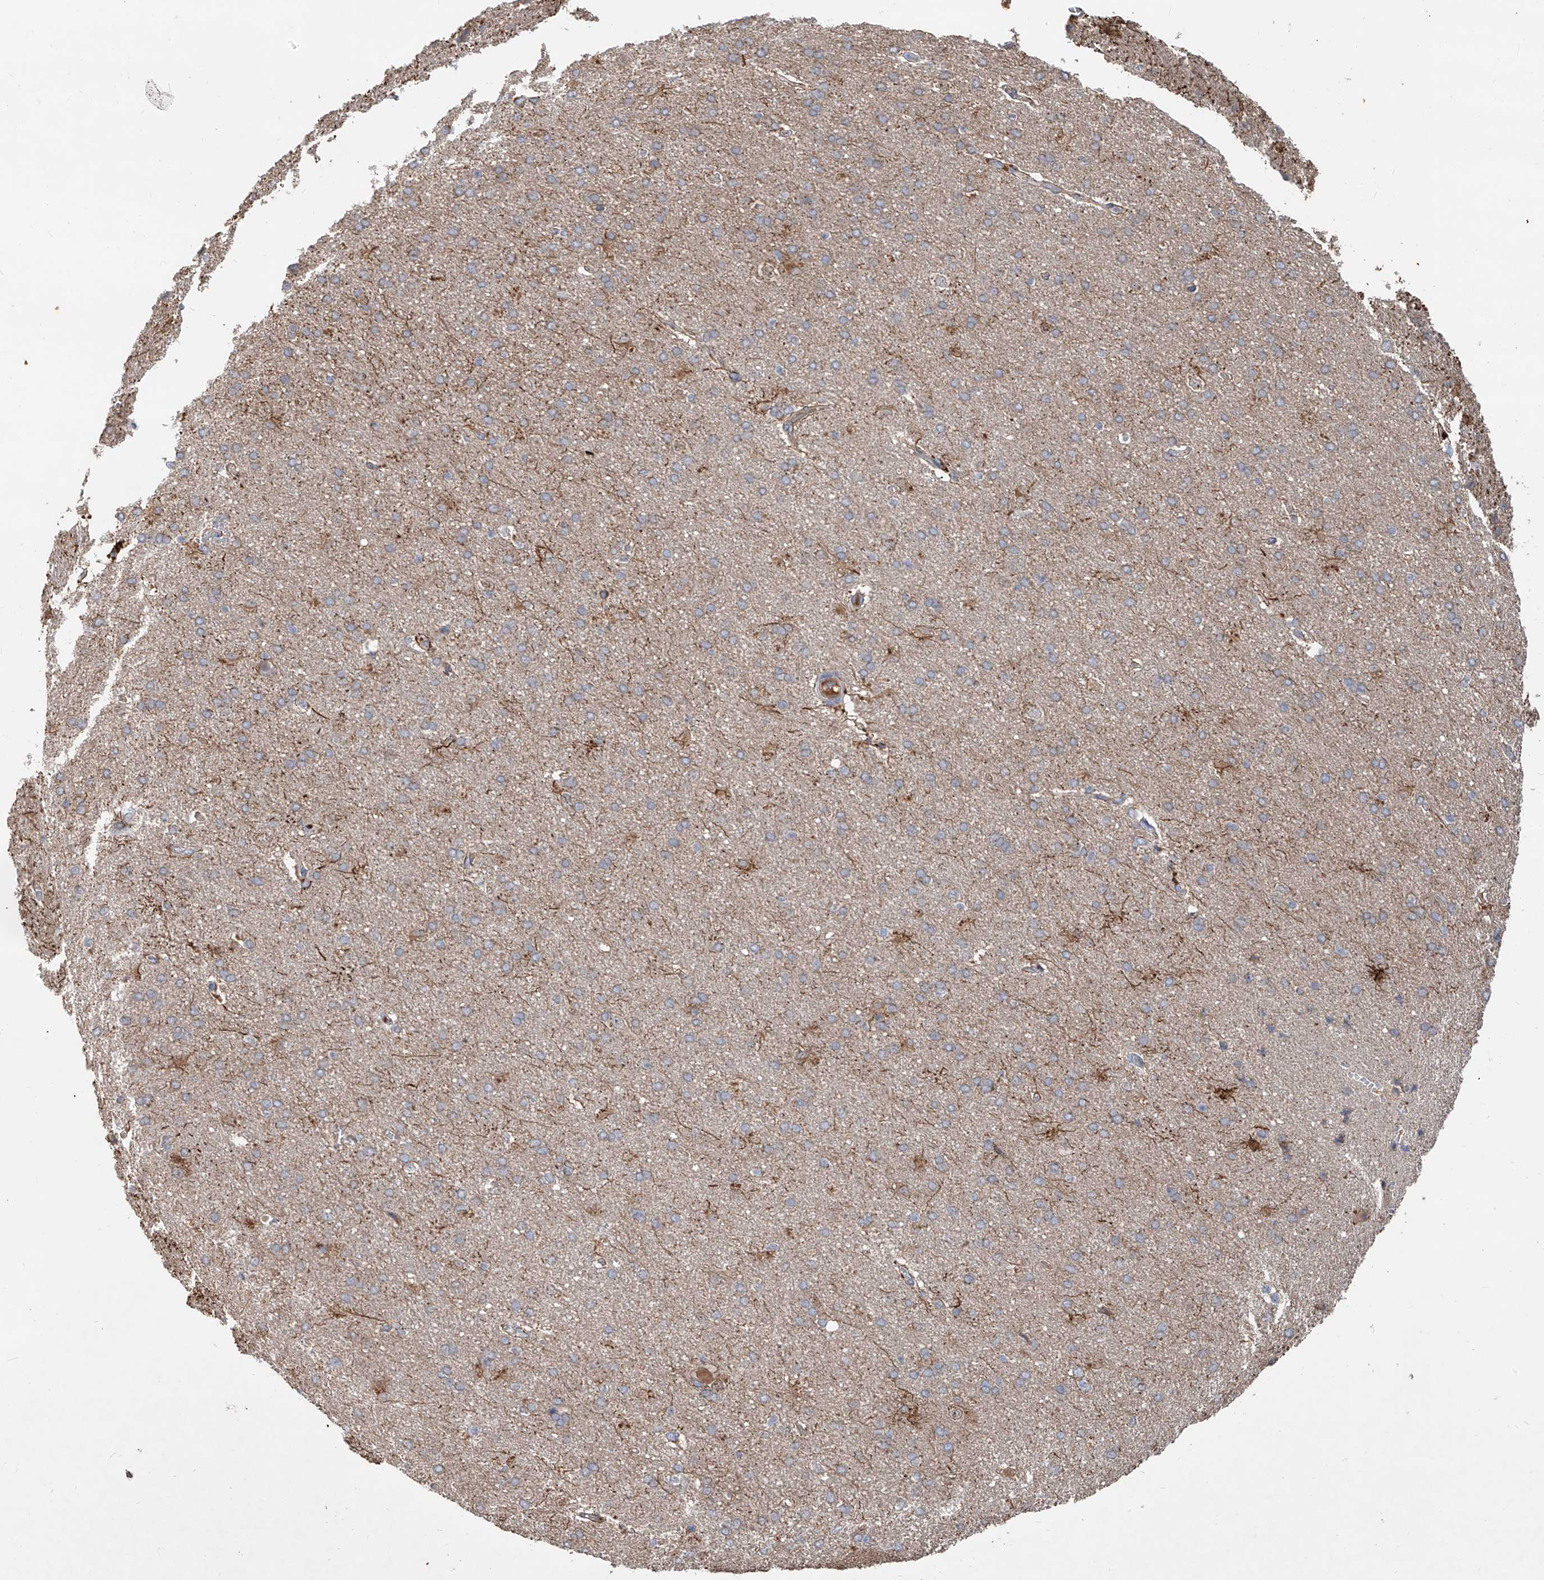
{"staining": {"intensity": "weak", "quantity": ">75%", "location": "cytoplasmic/membranous"}, "tissue": "cerebral cortex", "cell_type": "Endothelial cells", "image_type": "normal", "snomed": [{"axis": "morphology", "description": "Normal tissue, NOS"}, {"axis": "topography", "description": "Cerebral cortex"}], "caption": "Weak cytoplasmic/membranous expression for a protein is appreciated in approximately >75% of endothelial cells of normal cerebral cortex using immunohistochemistry (IHC).", "gene": "EDN1", "patient": {"sex": "male", "age": 62}}